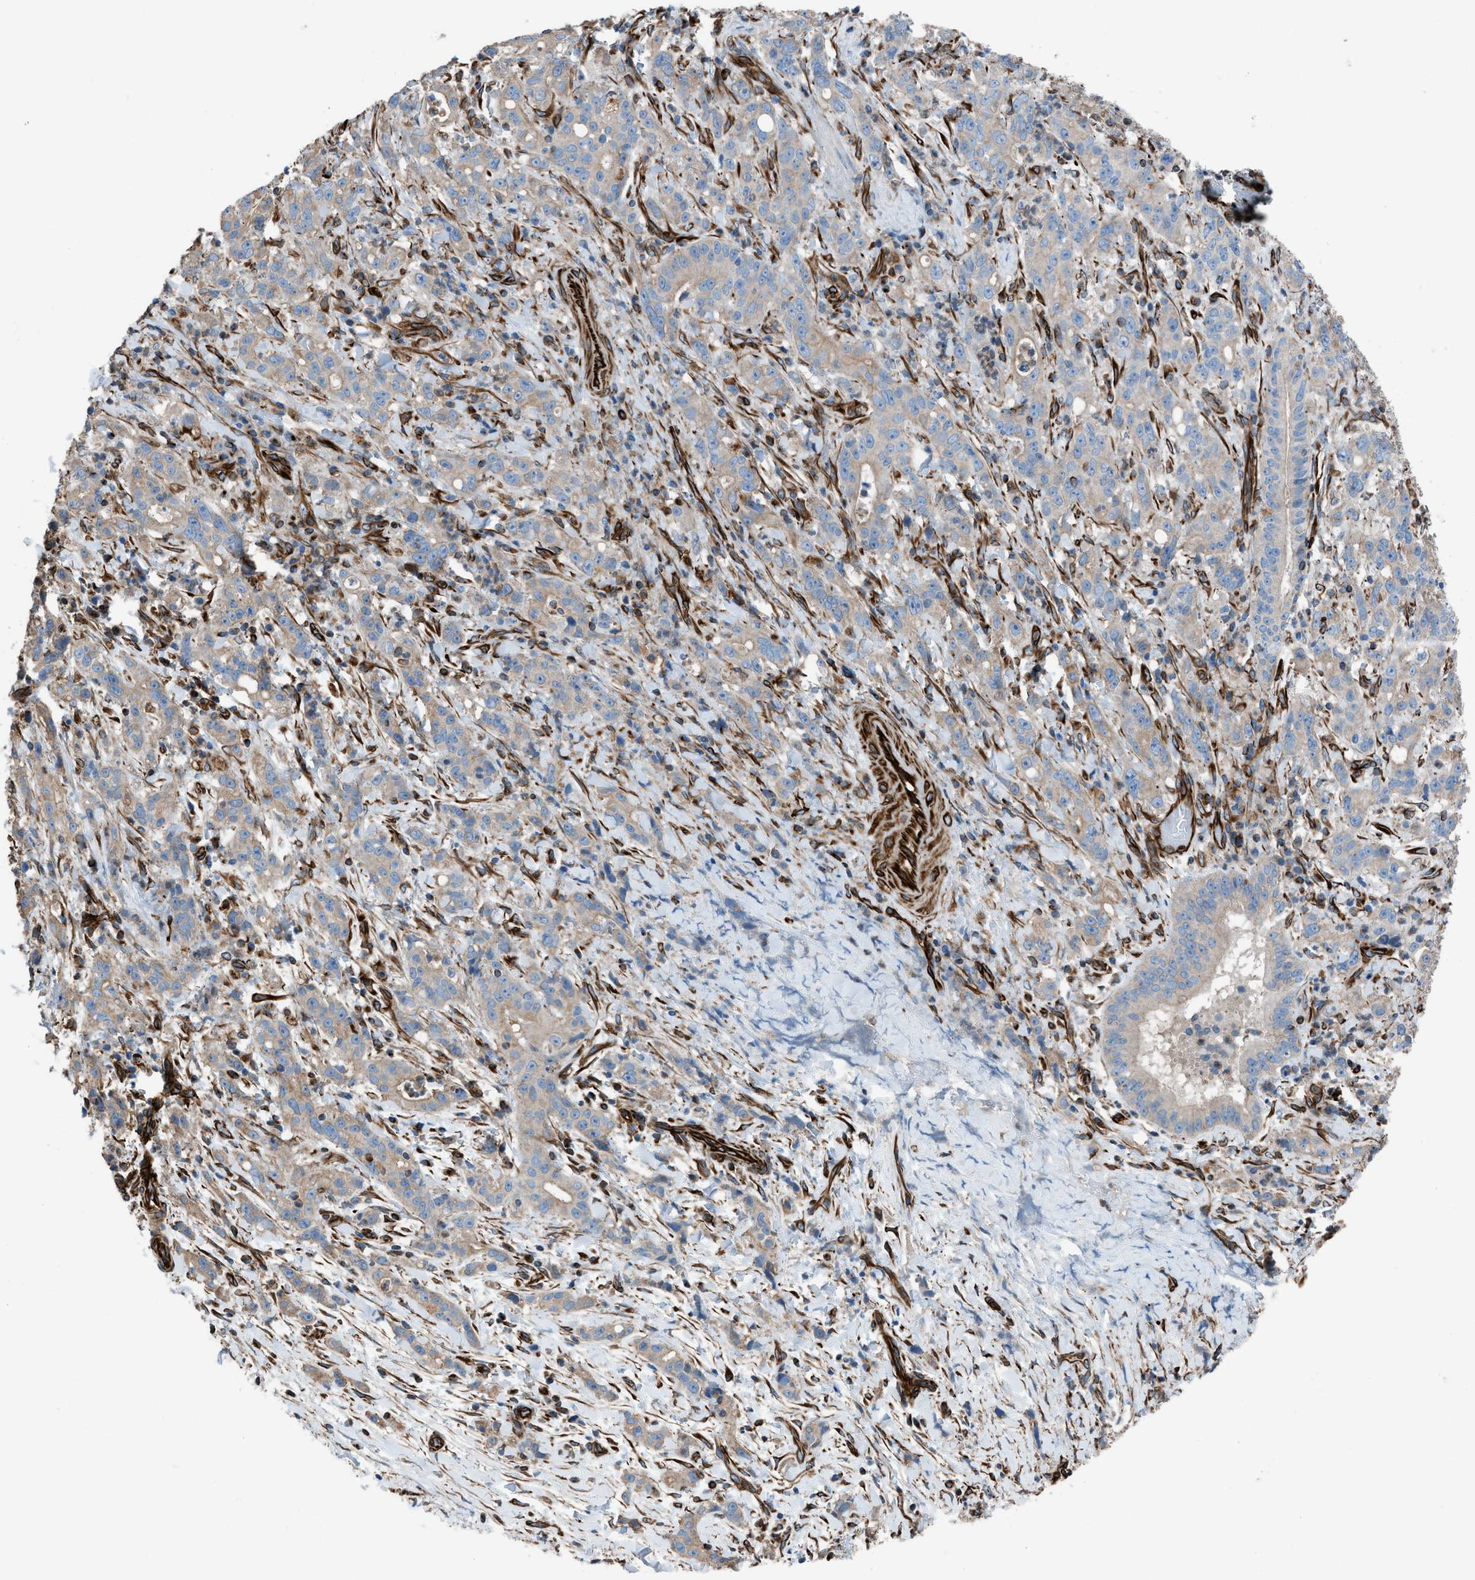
{"staining": {"intensity": "moderate", "quantity": ">75%", "location": "cytoplasmic/membranous"}, "tissue": "liver cancer", "cell_type": "Tumor cells", "image_type": "cancer", "snomed": [{"axis": "morphology", "description": "Cholangiocarcinoma"}, {"axis": "topography", "description": "Liver"}], "caption": "Immunohistochemical staining of liver cholangiocarcinoma shows medium levels of moderate cytoplasmic/membranous positivity in approximately >75% of tumor cells. (DAB = brown stain, brightfield microscopy at high magnification).", "gene": "CABP7", "patient": {"sex": "female", "age": 38}}